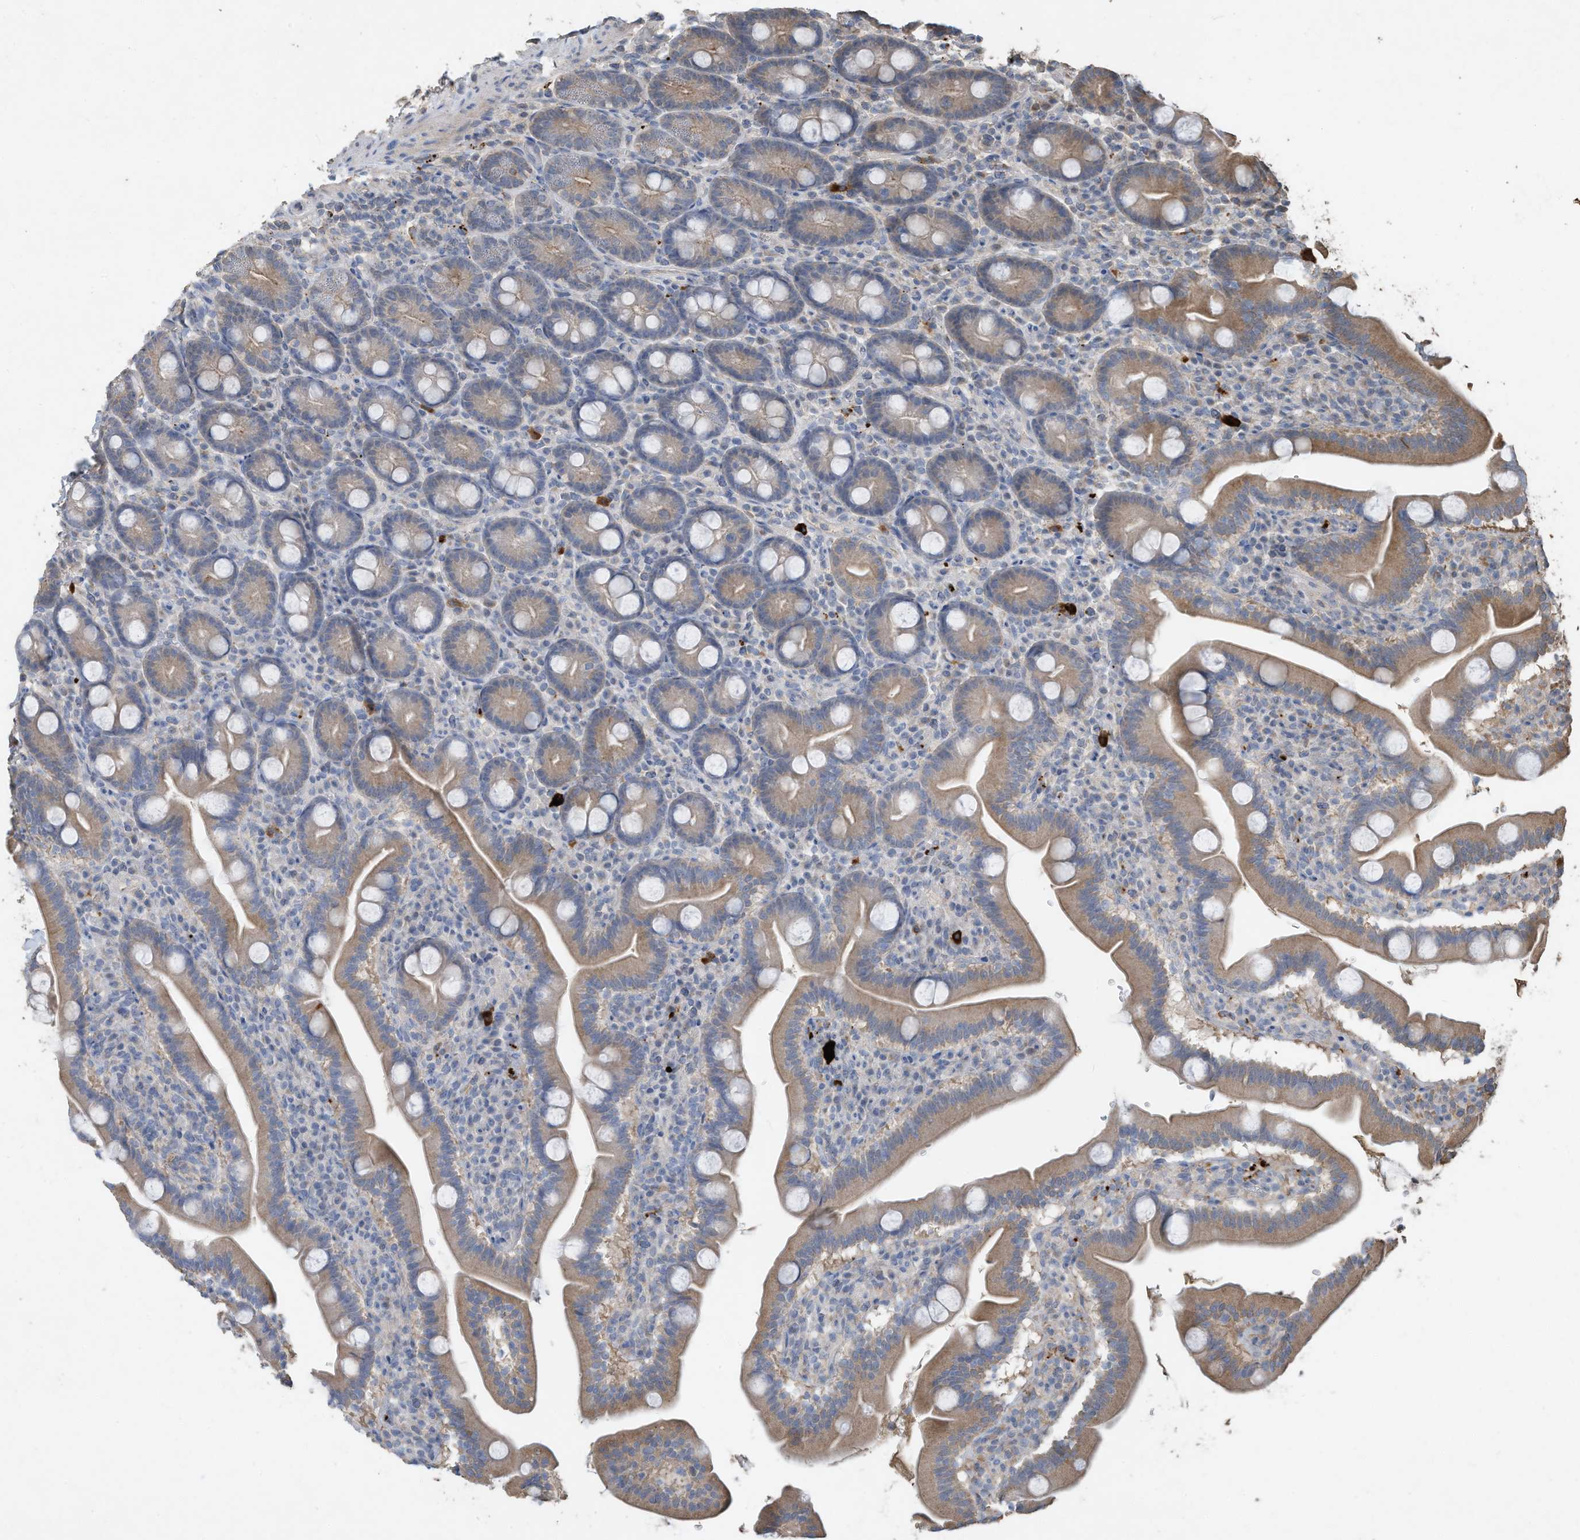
{"staining": {"intensity": "moderate", "quantity": "<25%", "location": "cytoplasmic/membranous"}, "tissue": "duodenum", "cell_type": "Glandular cells", "image_type": "normal", "snomed": [{"axis": "morphology", "description": "Normal tissue, NOS"}, {"axis": "topography", "description": "Duodenum"}], "caption": "The photomicrograph displays a brown stain indicating the presence of a protein in the cytoplasmic/membranous of glandular cells in duodenum. (DAB (3,3'-diaminobenzidine) IHC with brightfield microscopy, high magnification).", "gene": "CAPN13", "patient": {"sex": "male", "age": 35}}